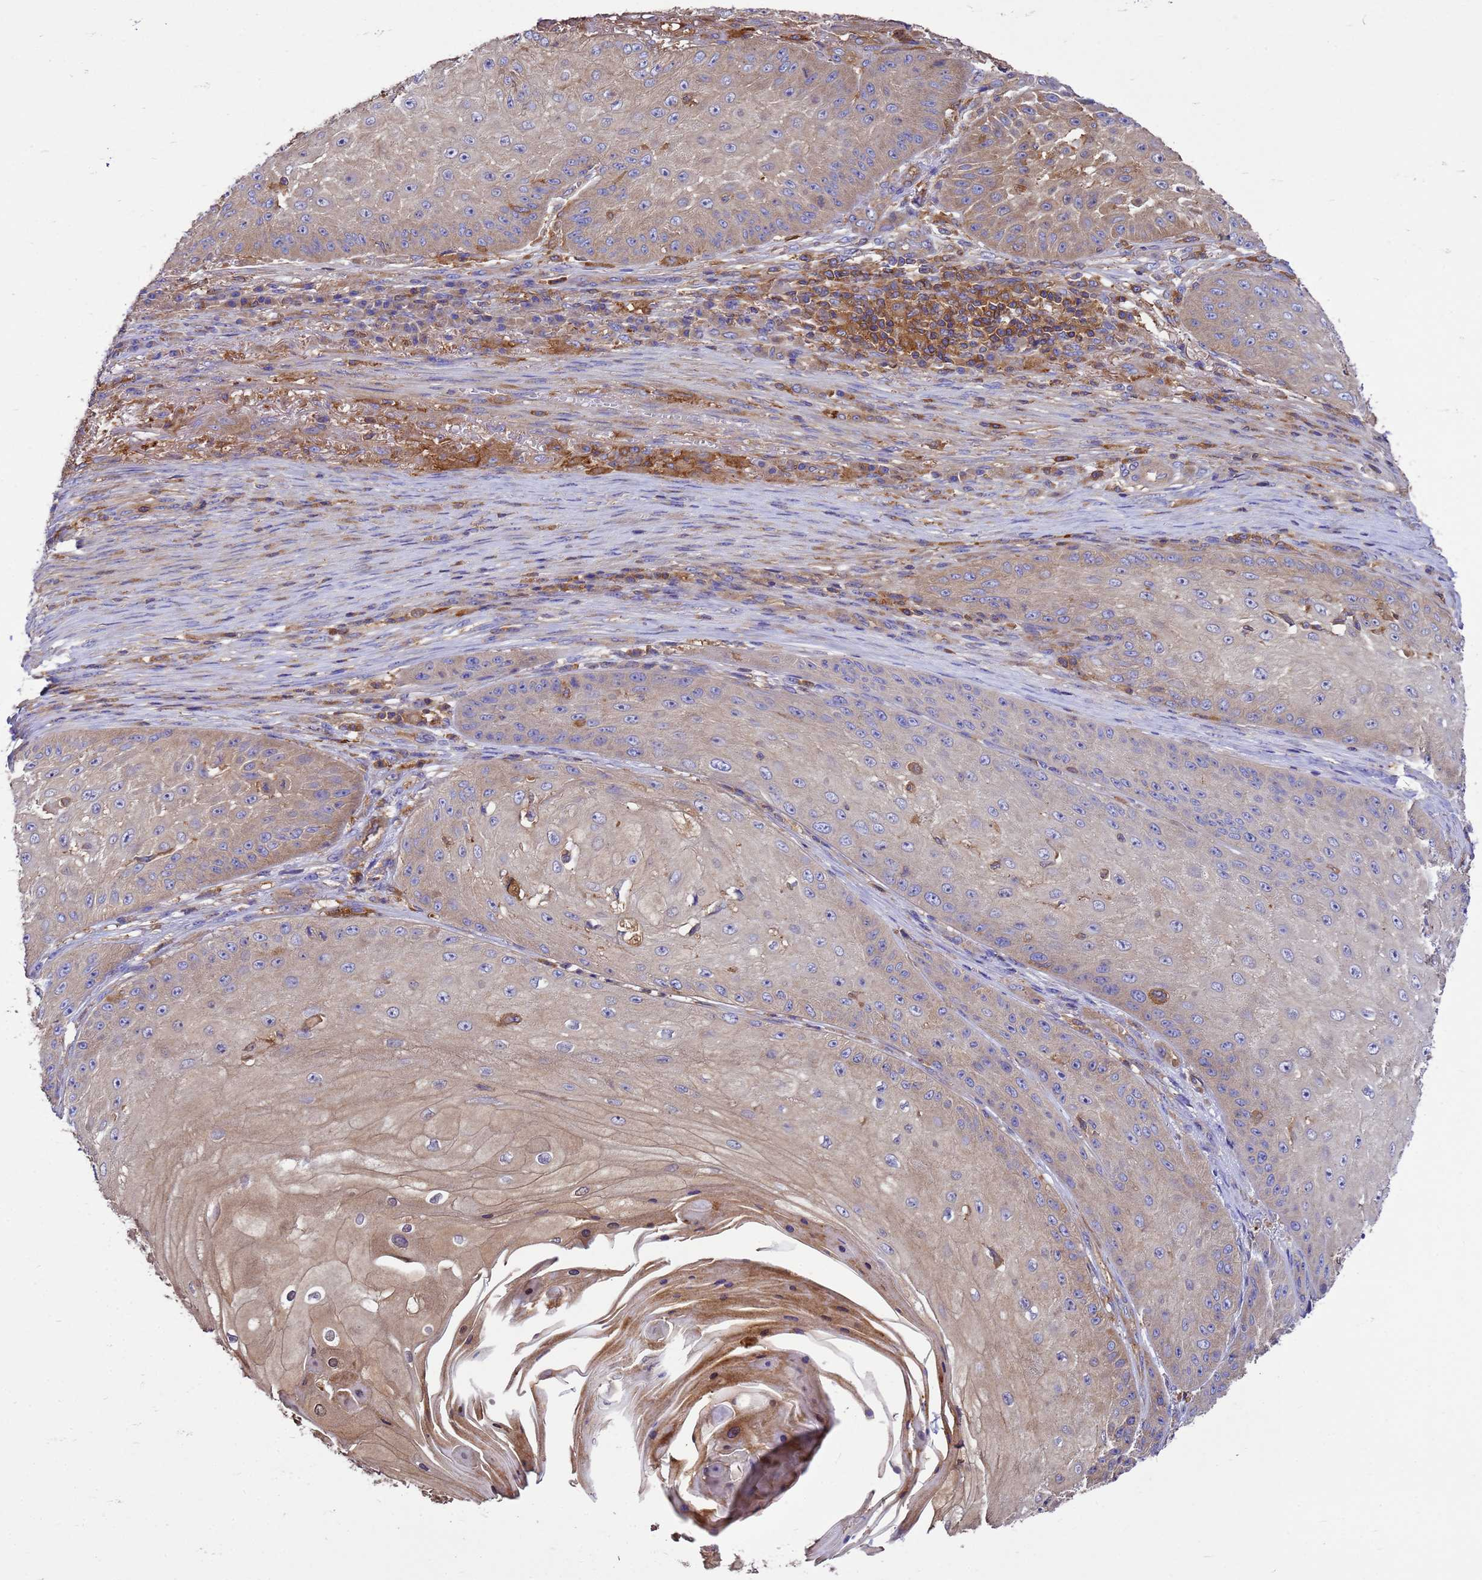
{"staining": {"intensity": "weak", "quantity": "25%-75%", "location": "cytoplasmic/membranous"}, "tissue": "skin cancer", "cell_type": "Tumor cells", "image_type": "cancer", "snomed": [{"axis": "morphology", "description": "Squamous cell carcinoma, NOS"}, {"axis": "topography", "description": "Skin"}], "caption": "About 25%-75% of tumor cells in human skin cancer exhibit weak cytoplasmic/membranous protein expression as visualized by brown immunohistochemical staining.", "gene": "ZNF235", "patient": {"sex": "male", "age": 70}}